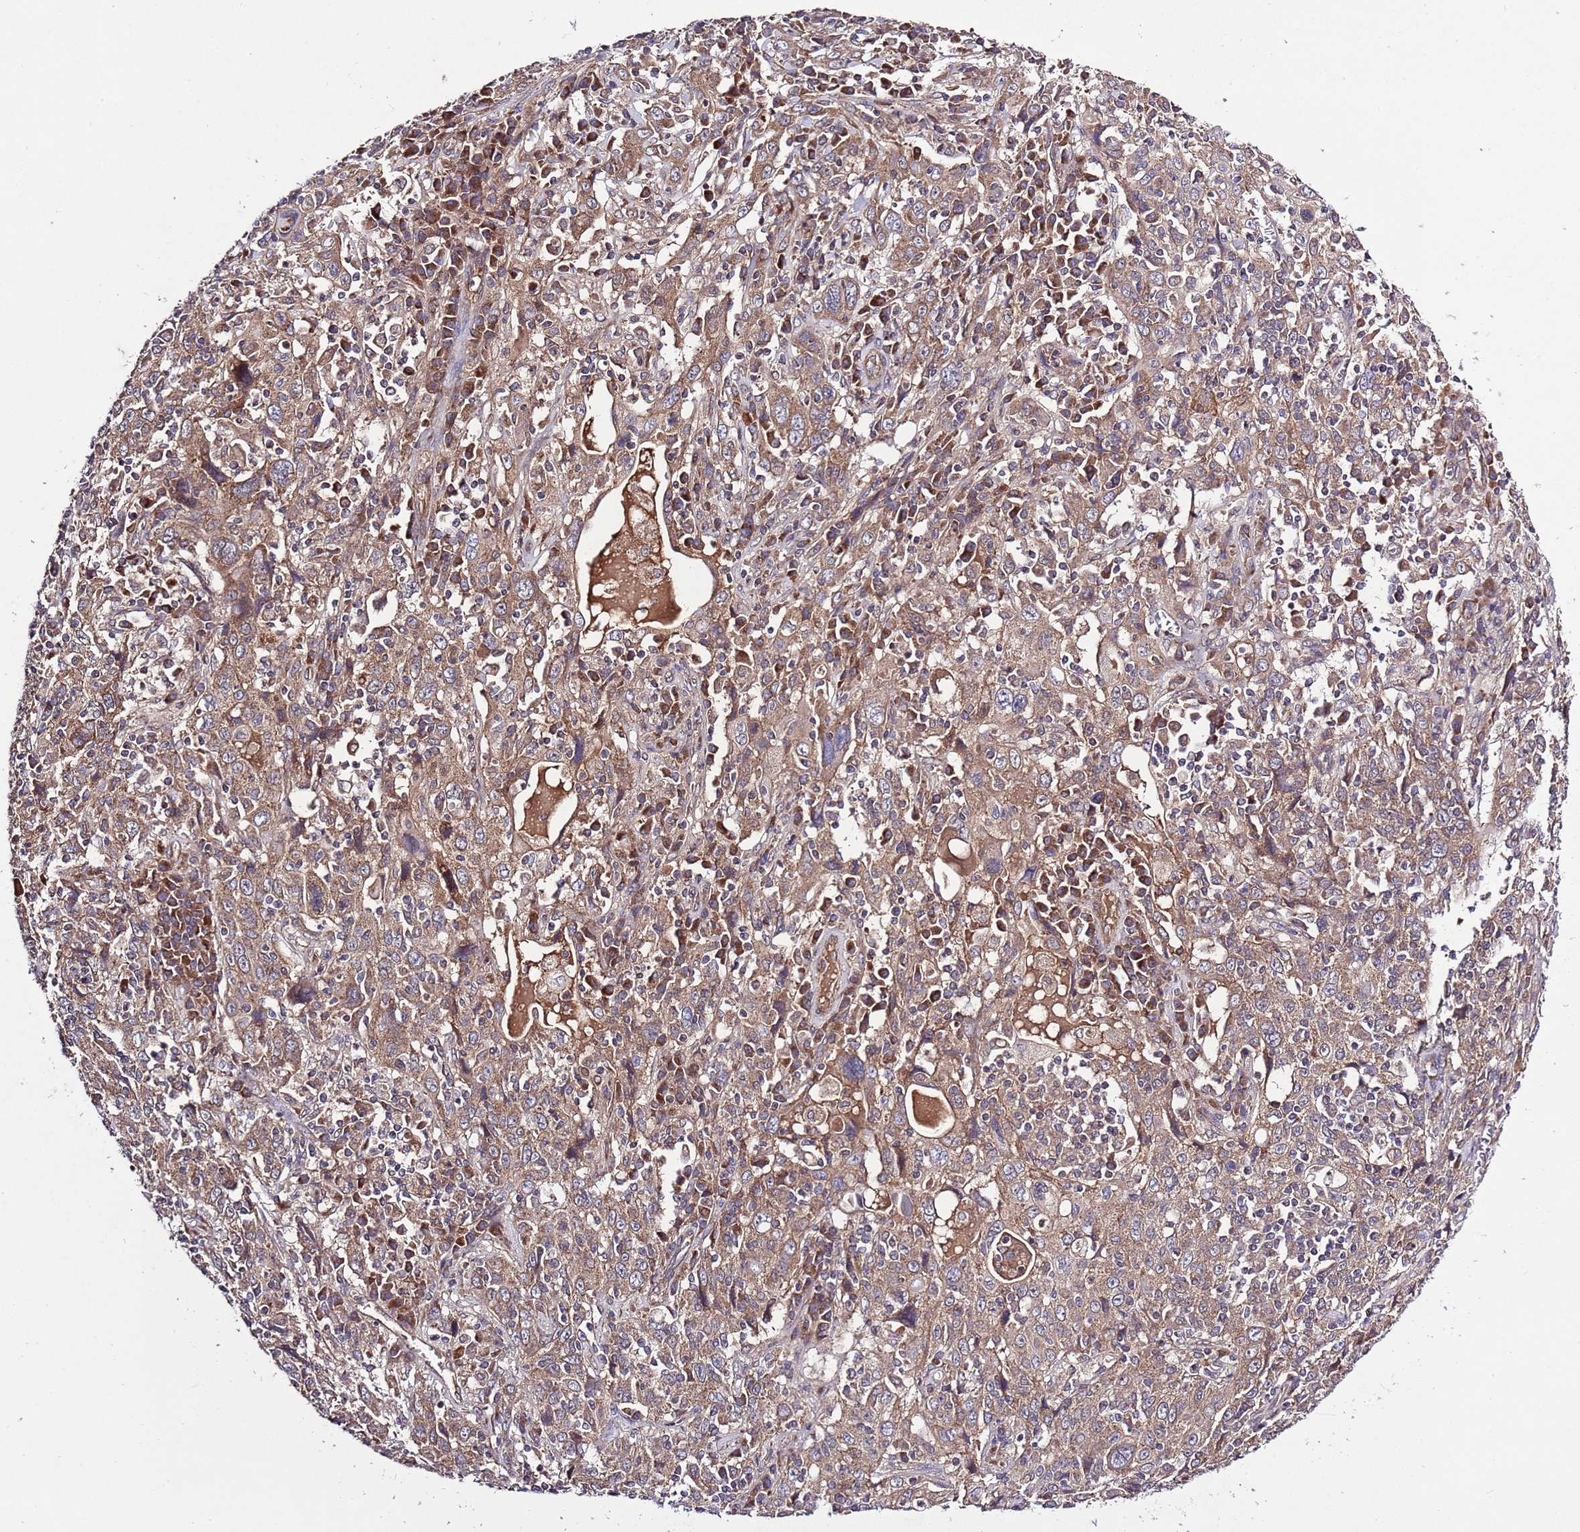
{"staining": {"intensity": "moderate", "quantity": ">75%", "location": "cytoplasmic/membranous"}, "tissue": "cervical cancer", "cell_type": "Tumor cells", "image_type": "cancer", "snomed": [{"axis": "morphology", "description": "Squamous cell carcinoma, NOS"}, {"axis": "topography", "description": "Cervix"}], "caption": "Protein staining of cervical squamous cell carcinoma tissue exhibits moderate cytoplasmic/membranous expression in approximately >75% of tumor cells.", "gene": "MFNG", "patient": {"sex": "female", "age": 46}}